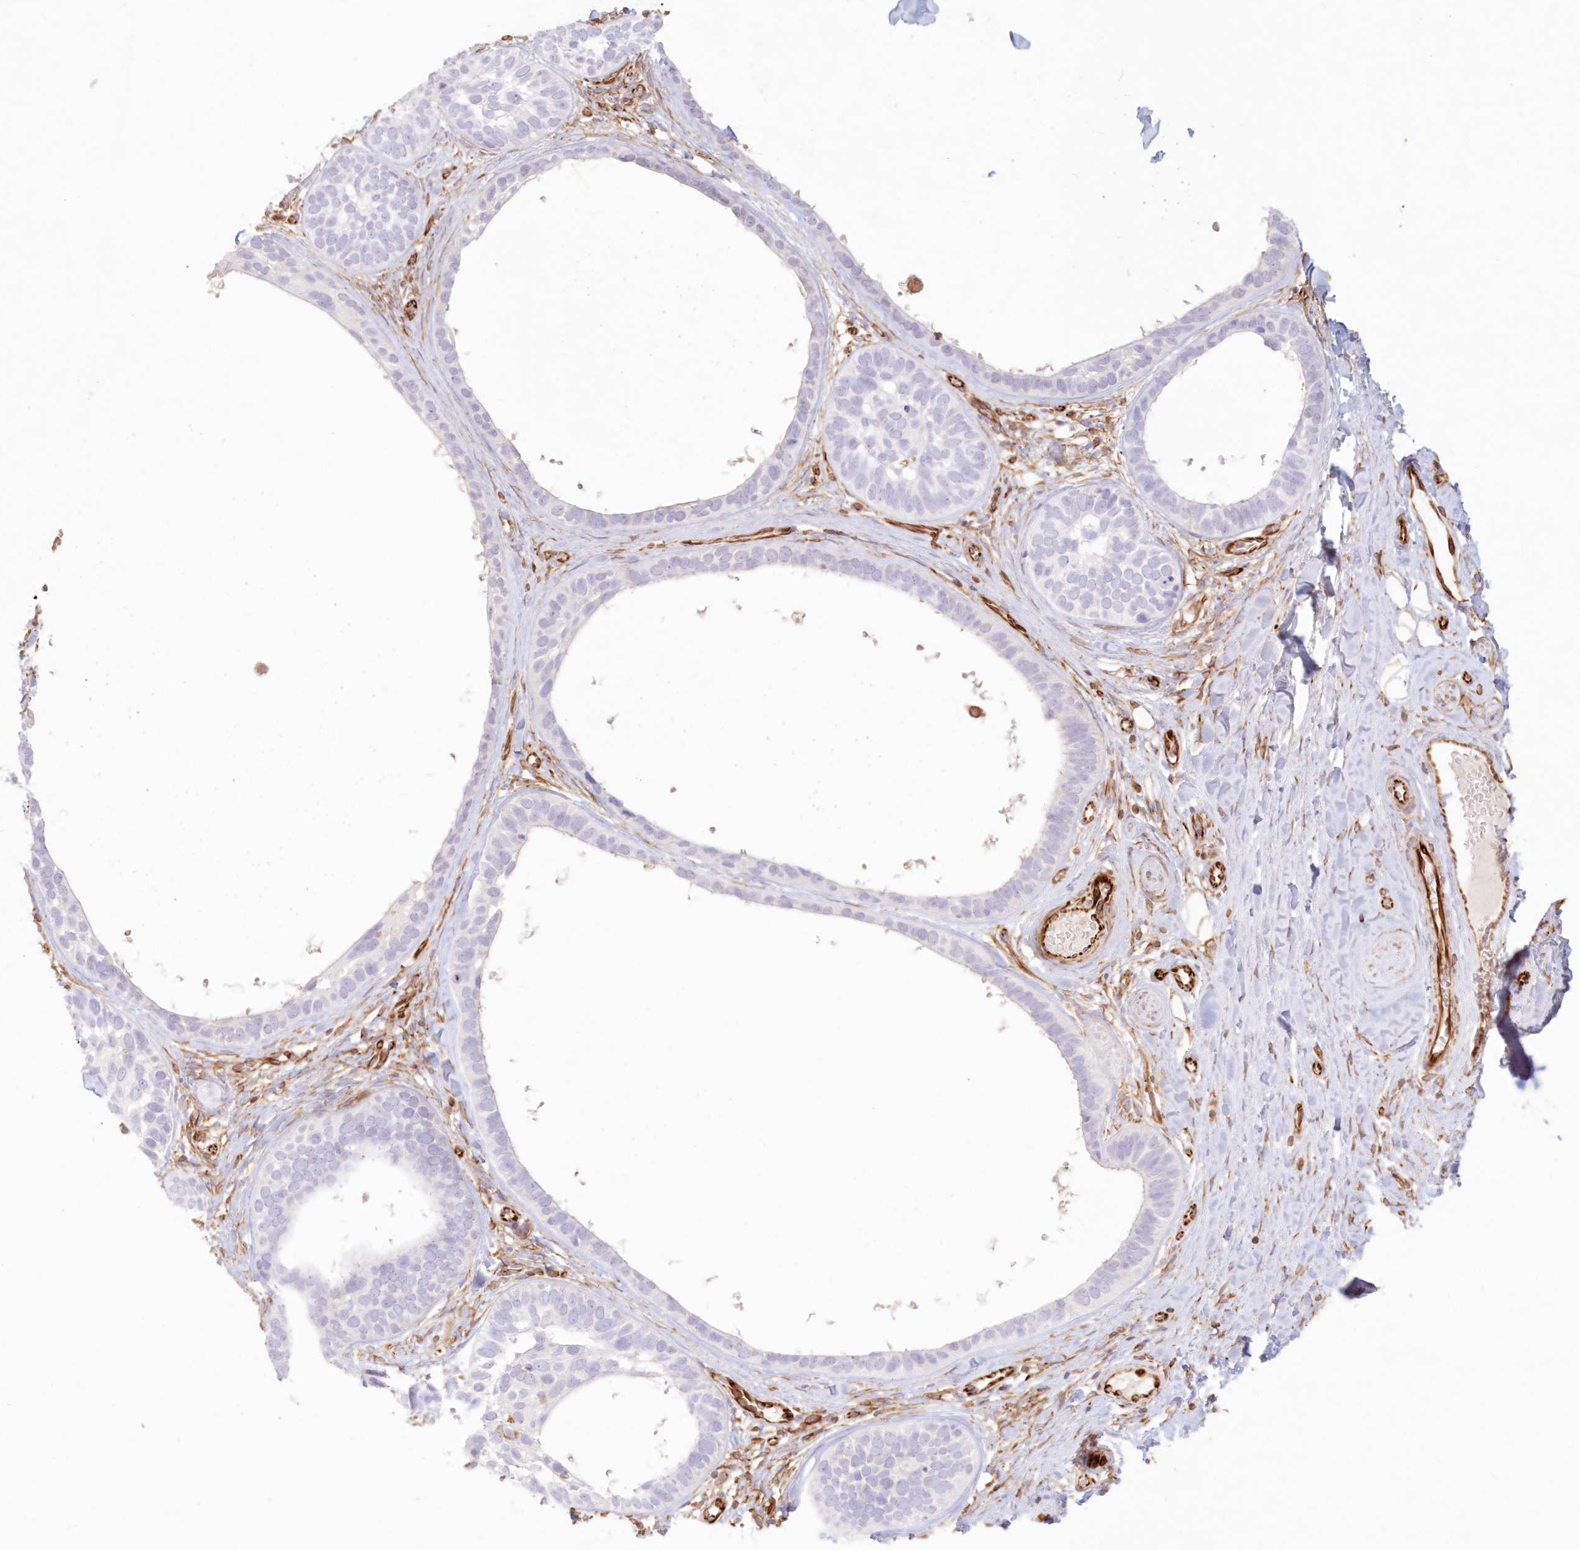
{"staining": {"intensity": "negative", "quantity": "none", "location": "none"}, "tissue": "skin cancer", "cell_type": "Tumor cells", "image_type": "cancer", "snomed": [{"axis": "morphology", "description": "Basal cell carcinoma"}, {"axis": "topography", "description": "Skin"}], "caption": "Immunohistochemistry histopathology image of neoplastic tissue: human basal cell carcinoma (skin) stained with DAB (3,3'-diaminobenzidine) shows no significant protein positivity in tumor cells.", "gene": "DMRTB1", "patient": {"sex": "male", "age": 62}}